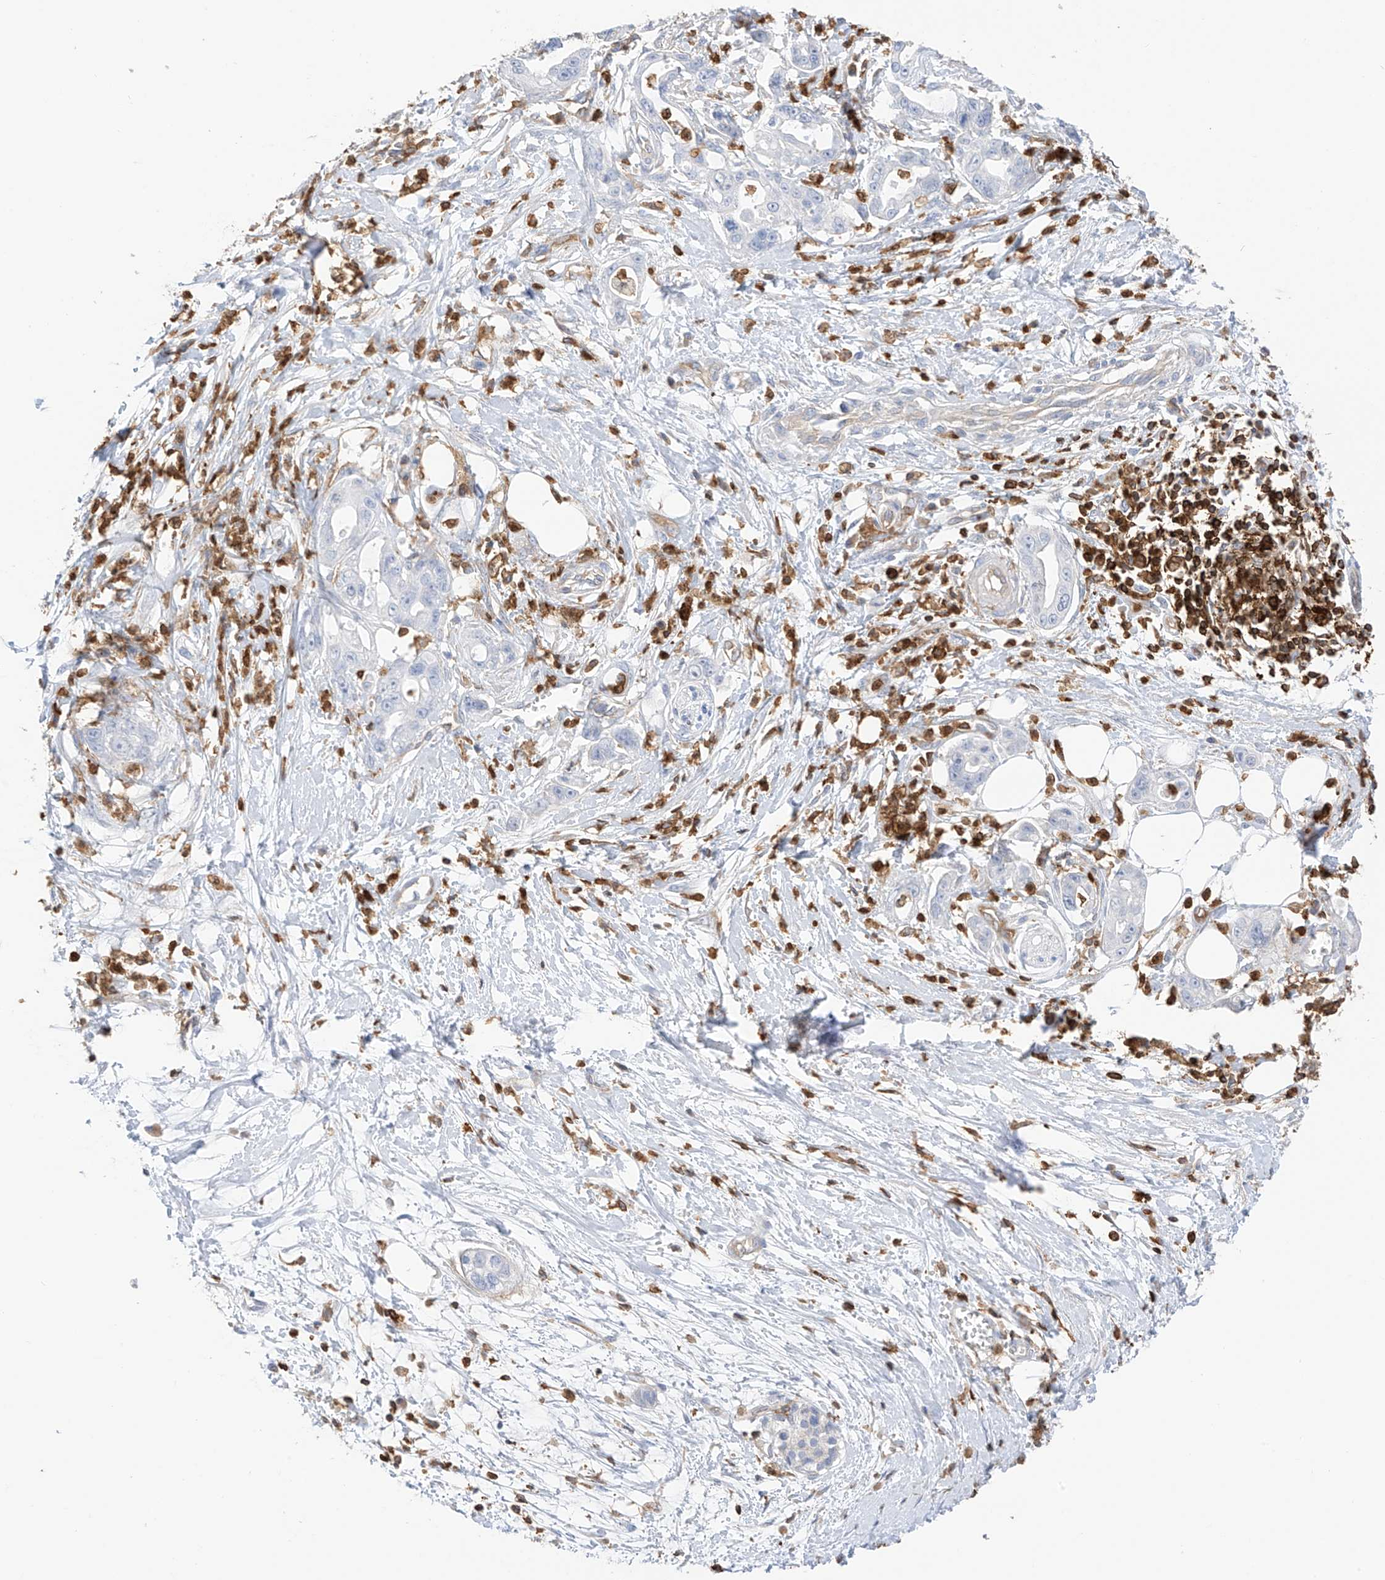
{"staining": {"intensity": "negative", "quantity": "none", "location": "none"}, "tissue": "pancreatic cancer", "cell_type": "Tumor cells", "image_type": "cancer", "snomed": [{"axis": "morphology", "description": "Adenocarcinoma, NOS"}, {"axis": "topography", "description": "Pancreas"}], "caption": "Pancreatic cancer was stained to show a protein in brown. There is no significant staining in tumor cells.", "gene": "ARHGAP25", "patient": {"sex": "male", "age": 68}}